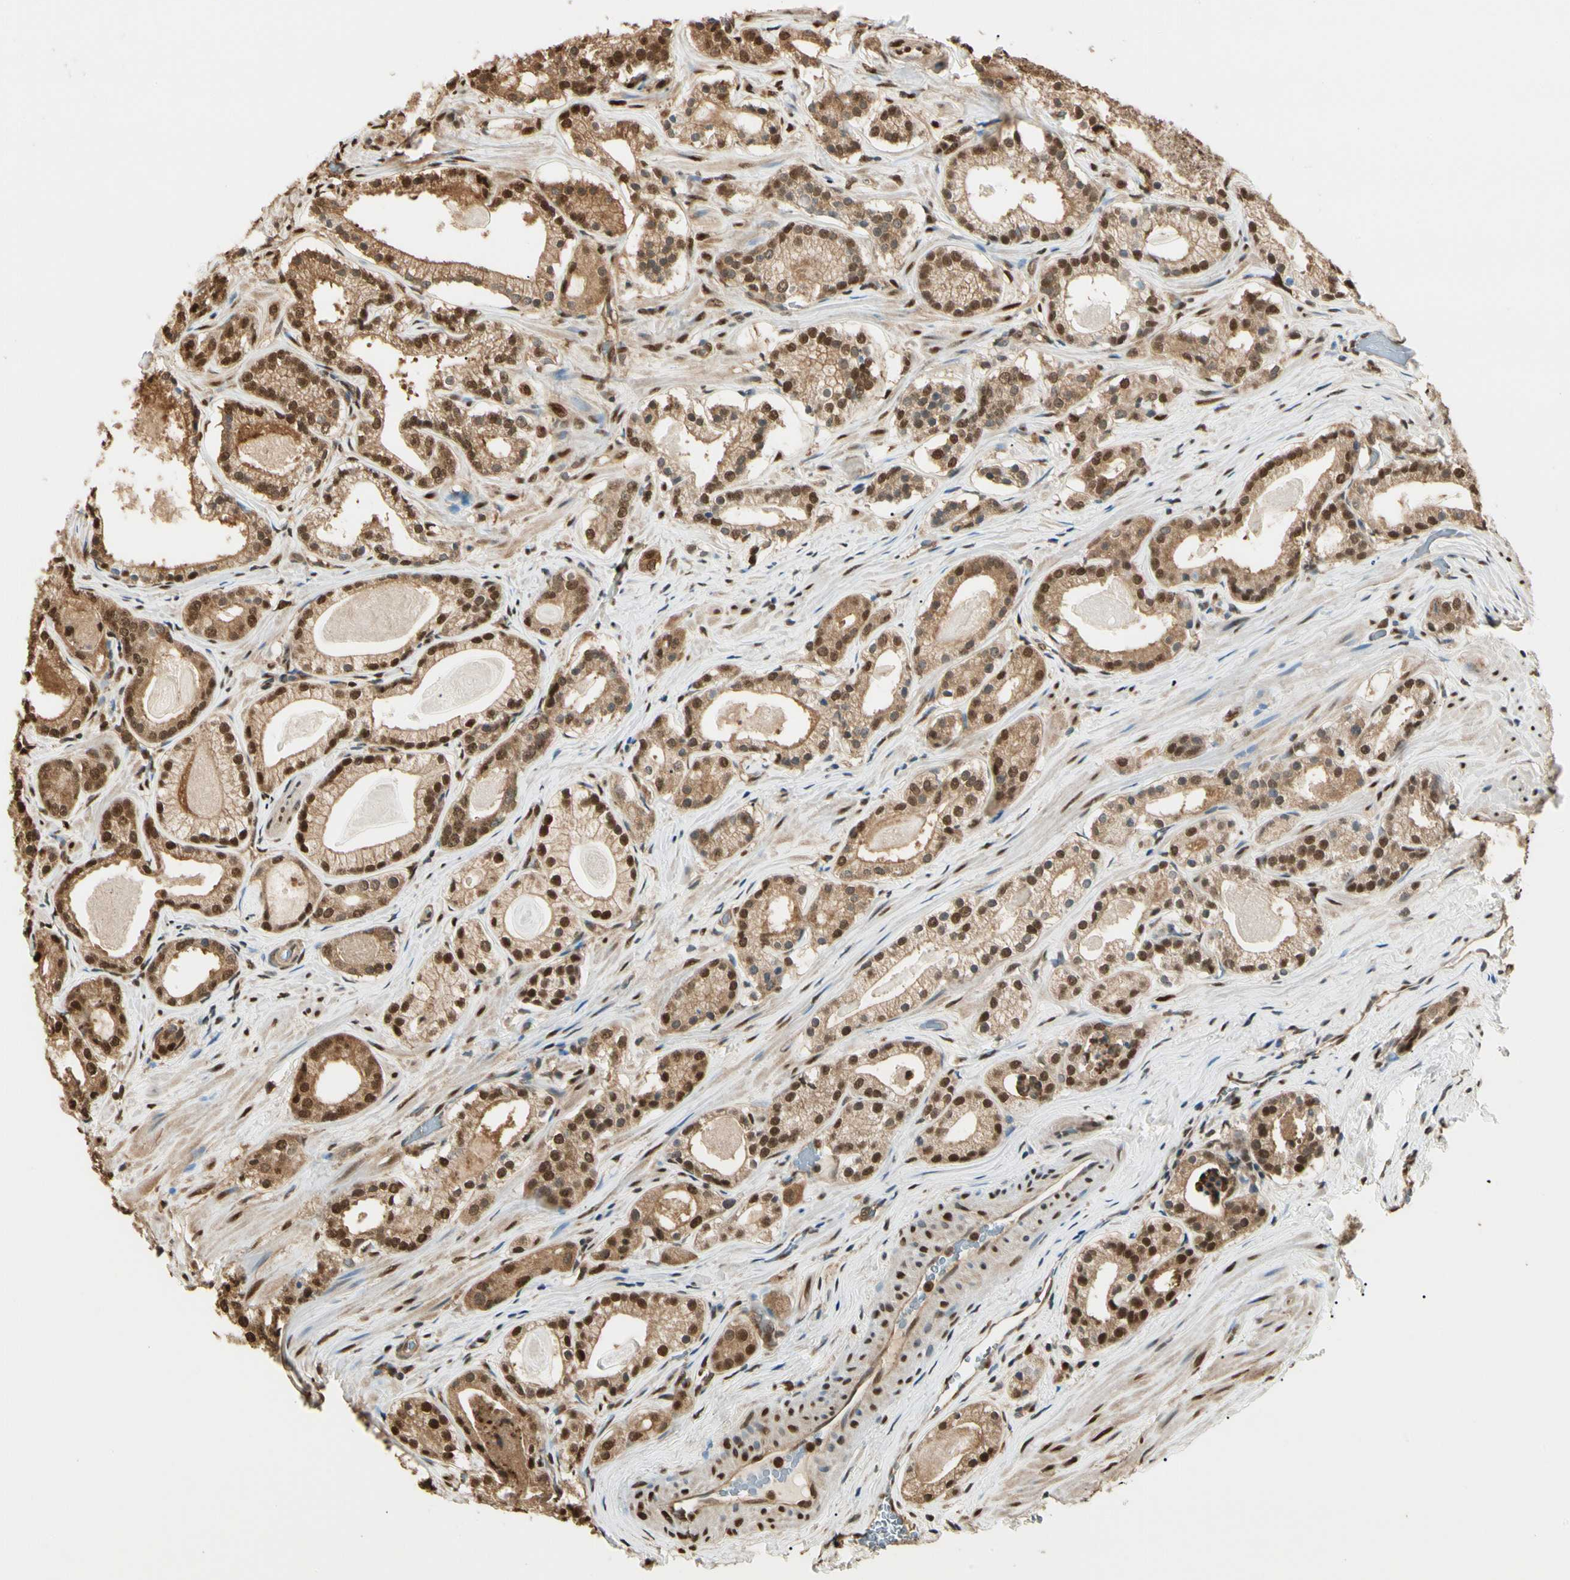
{"staining": {"intensity": "moderate", "quantity": ">75%", "location": "cytoplasmic/membranous,nuclear"}, "tissue": "prostate cancer", "cell_type": "Tumor cells", "image_type": "cancer", "snomed": [{"axis": "morphology", "description": "Adenocarcinoma, Low grade"}, {"axis": "topography", "description": "Prostate"}], "caption": "This is an image of immunohistochemistry staining of prostate adenocarcinoma (low-grade), which shows moderate expression in the cytoplasmic/membranous and nuclear of tumor cells.", "gene": "PNCK", "patient": {"sex": "male", "age": 59}}